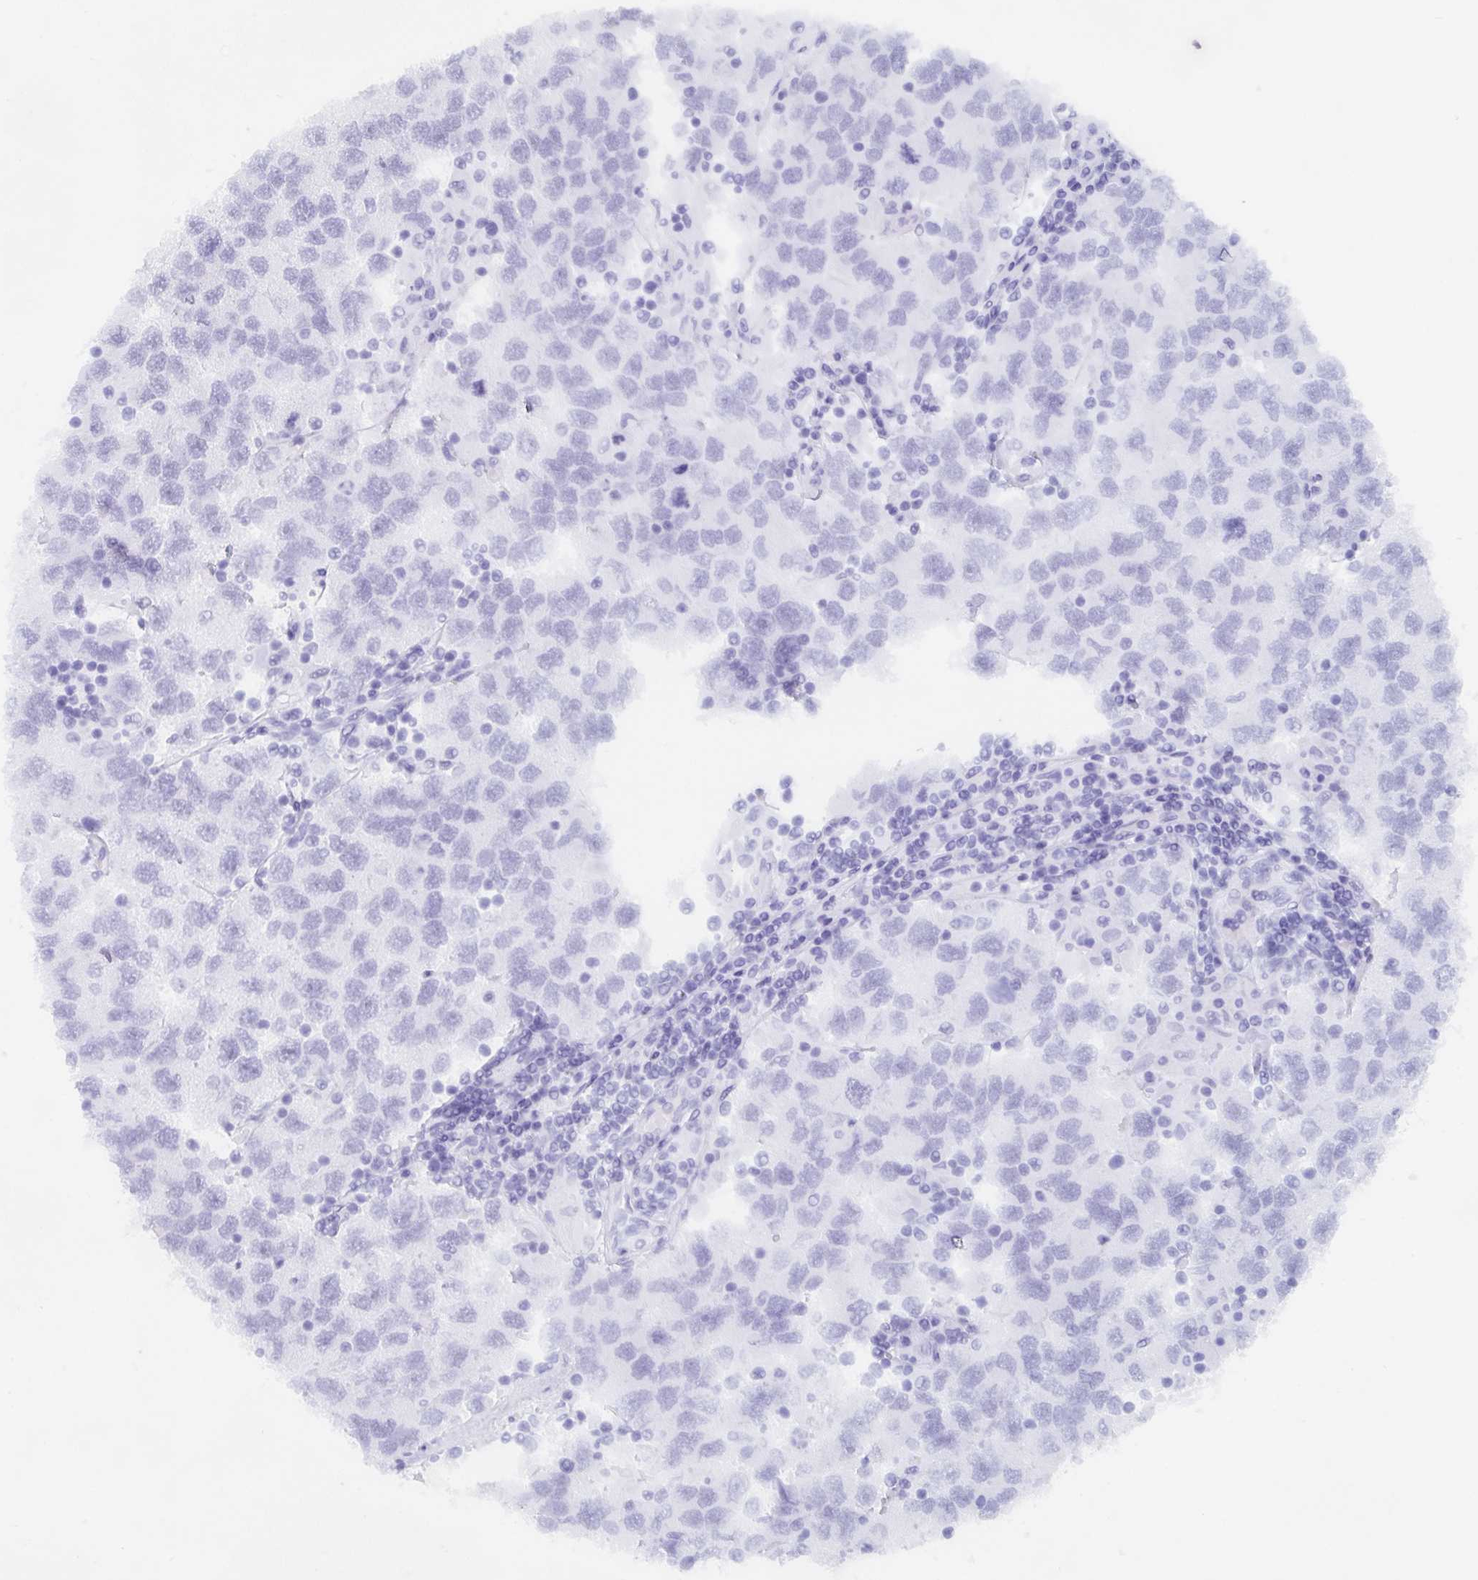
{"staining": {"intensity": "negative", "quantity": "none", "location": "none"}, "tissue": "testis cancer", "cell_type": "Tumor cells", "image_type": "cancer", "snomed": [{"axis": "morphology", "description": "Seminoma, NOS"}, {"axis": "topography", "description": "Testis"}], "caption": "Protein analysis of seminoma (testis) exhibits no significant staining in tumor cells.", "gene": "POU2F3", "patient": {"sex": "male", "age": 26}}